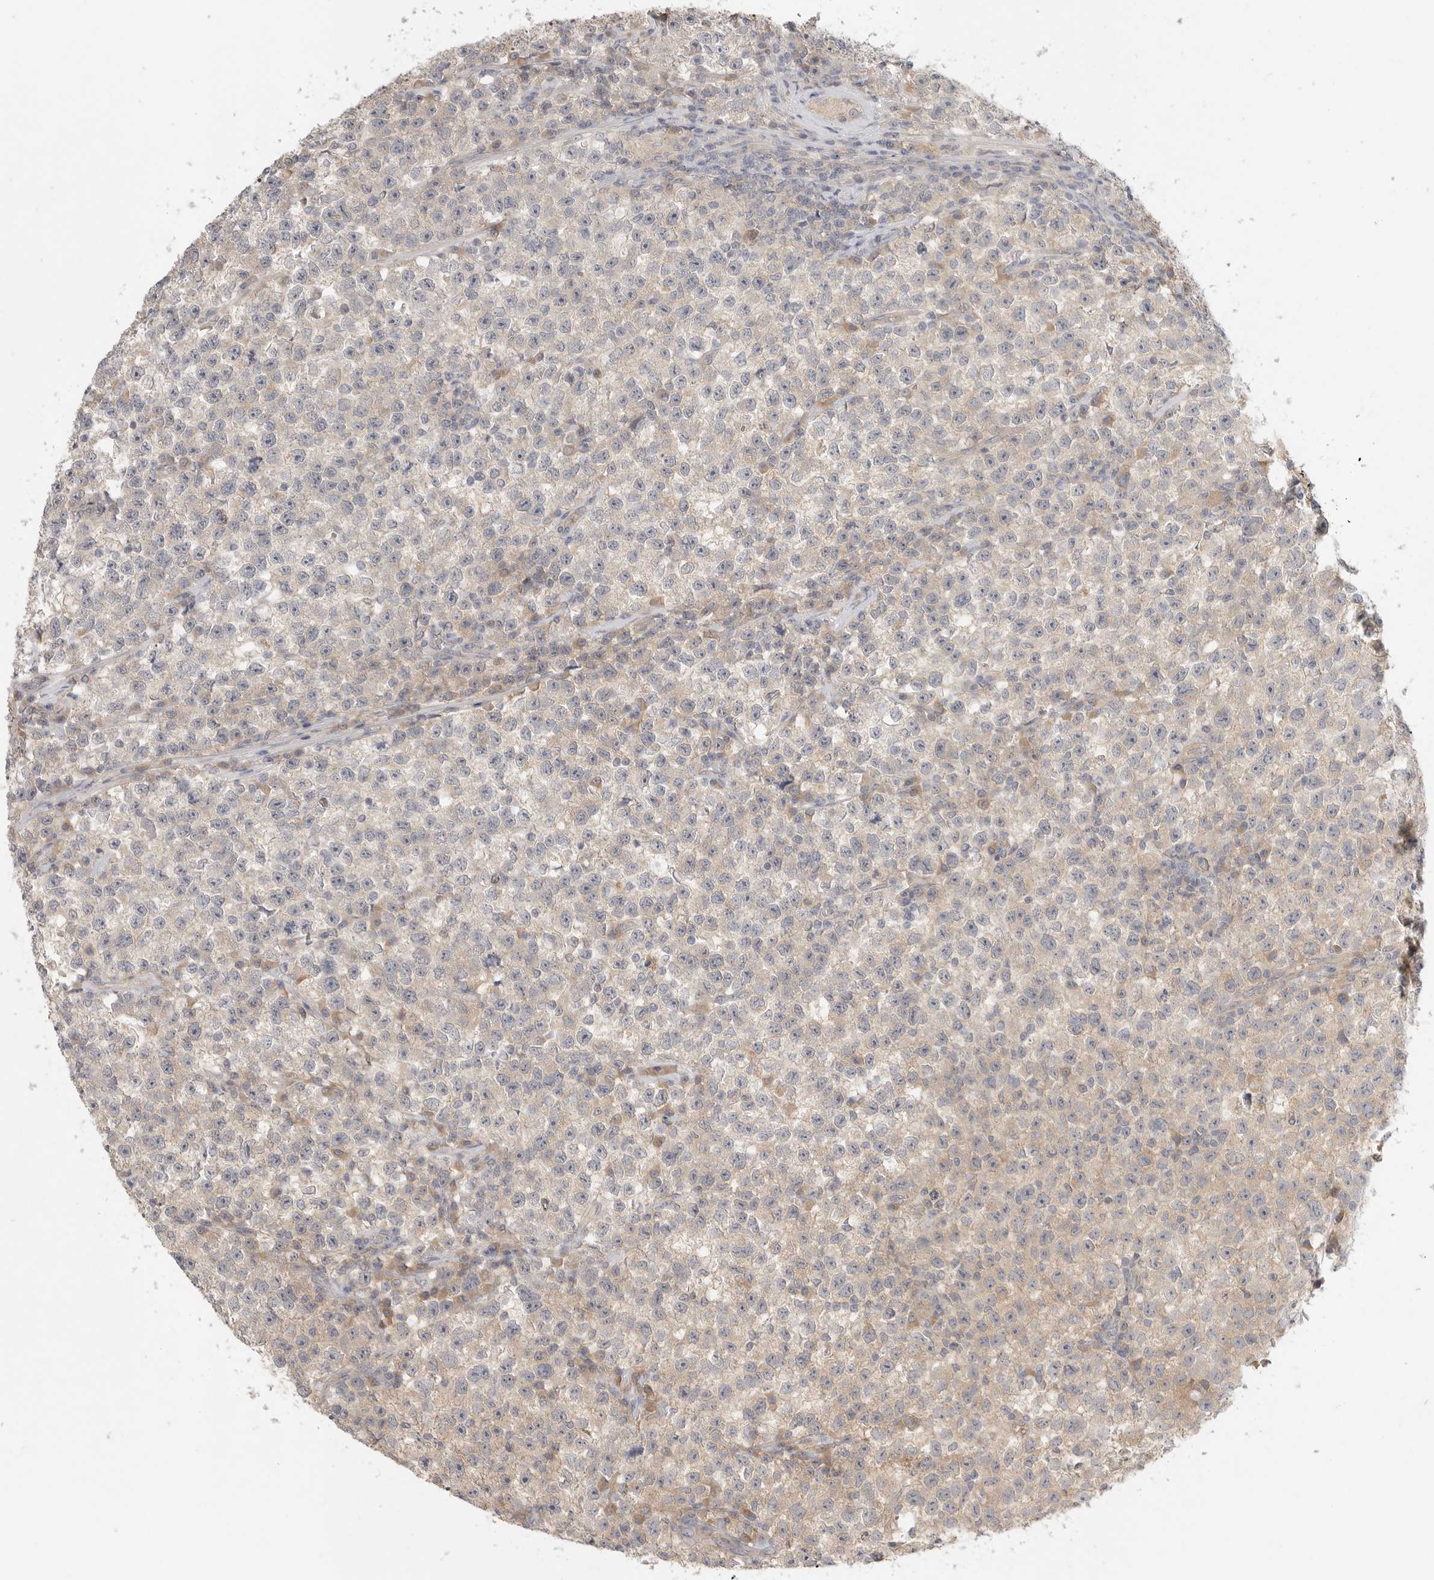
{"staining": {"intensity": "negative", "quantity": "none", "location": "none"}, "tissue": "testis cancer", "cell_type": "Tumor cells", "image_type": "cancer", "snomed": [{"axis": "morphology", "description": "Seminoma, NOS"}, {"axis": "topography", "description": "Testis"}], "caption": "IHC histopathology image of neoplastic tissue: testis seminoma stained with DAB (3,3'-diaminobenzidine) shows no significant protein expression in tumor cells.", "gene": "HDAC6", "patient": {"sex": "male", "age": 22}}